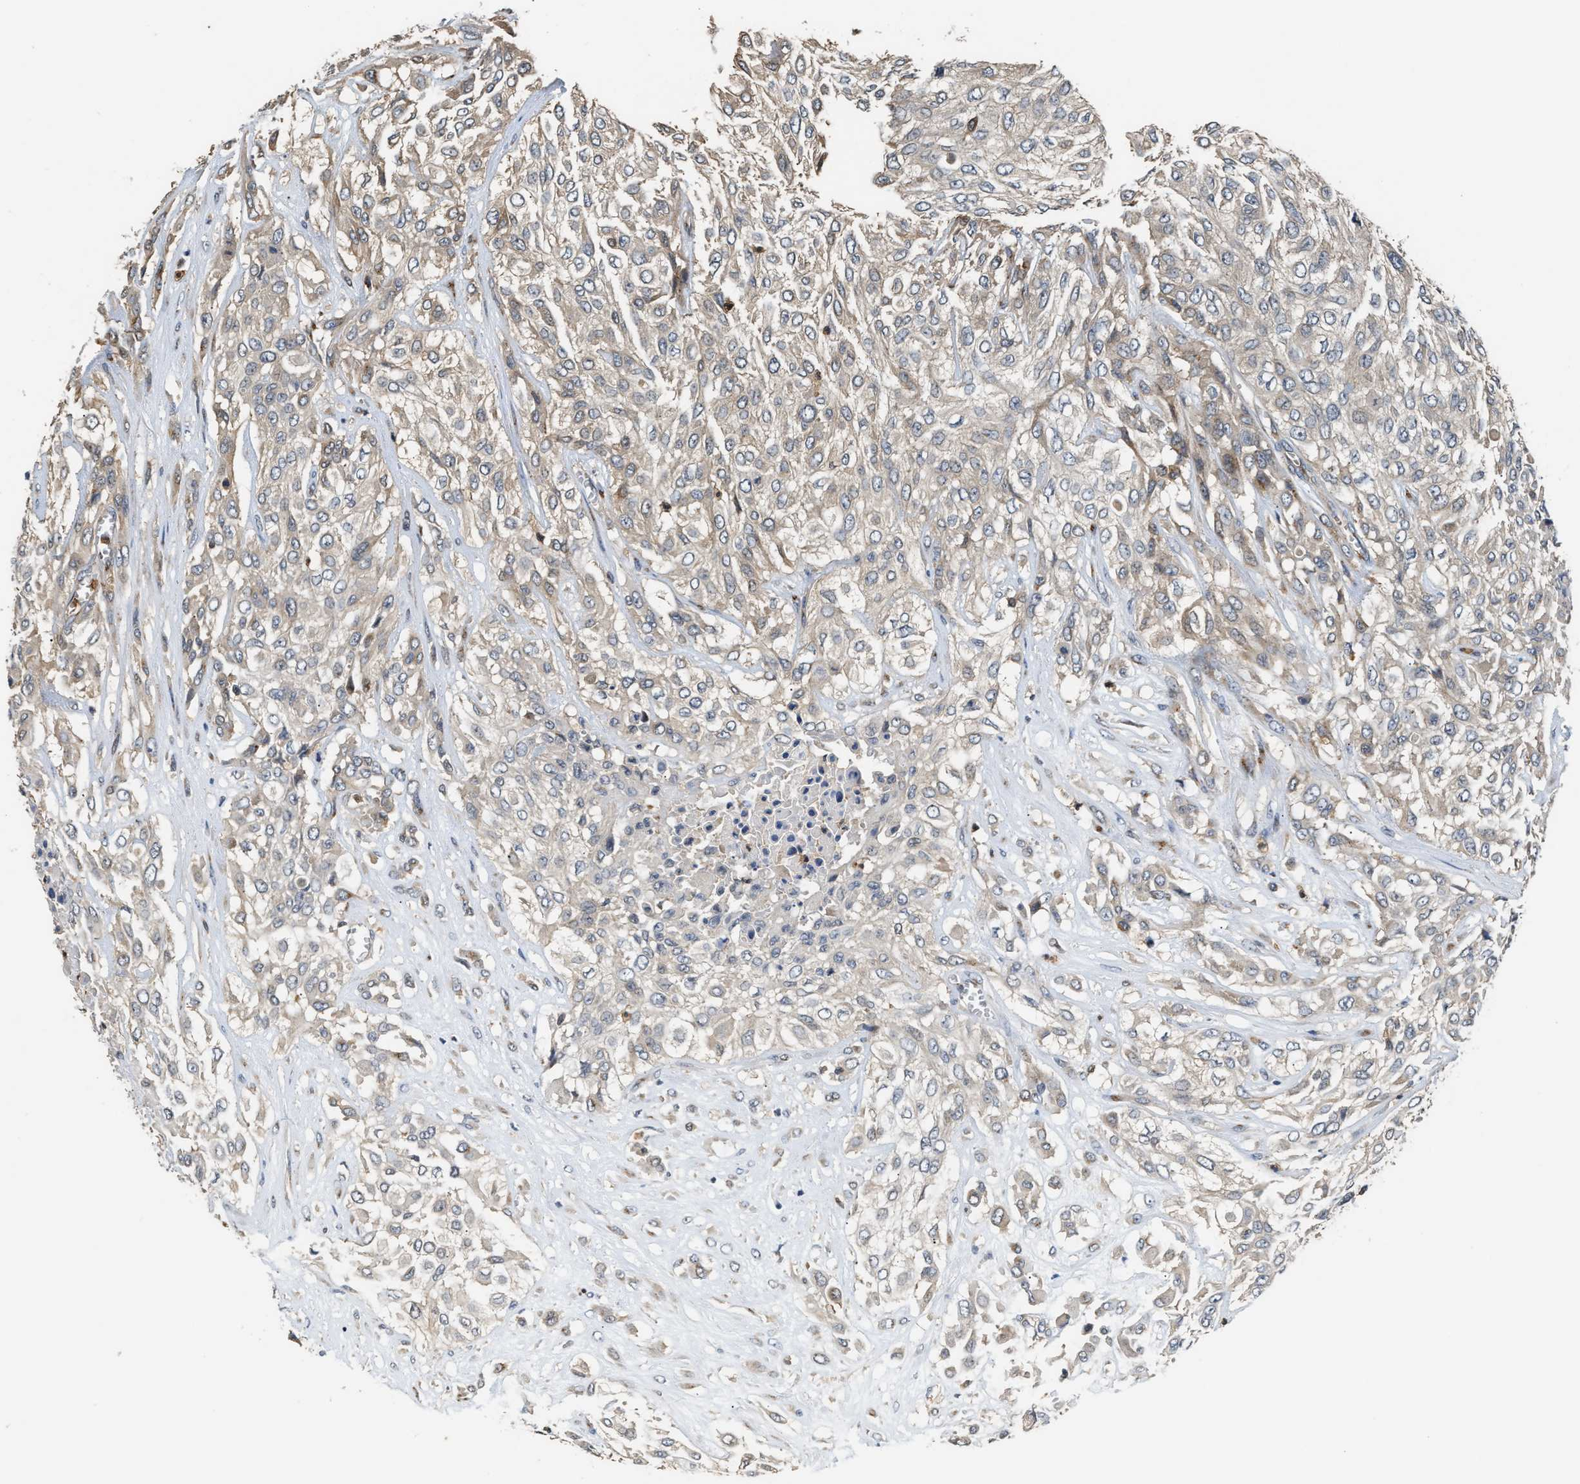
{"staining": {"intensity": "weak", "quantity": "<25%", "location": "cytoplasmic/membranous"}, "tissue": "urothelial cancer", "cell_type": "Tumor cells", "image_type": "cancer", "snomed": [{"axis": "morphology", "description": "Urothelial carcinoma, High grade"}, {"axis": "topography", "description": "Urinary bladder"}], "caption": "A photomicrograph of human high-grade urothelial carcinoma is negative for staining in tumor cells.", "gene": "CHUK", "patient": {"sex": "male", "age": 57}}